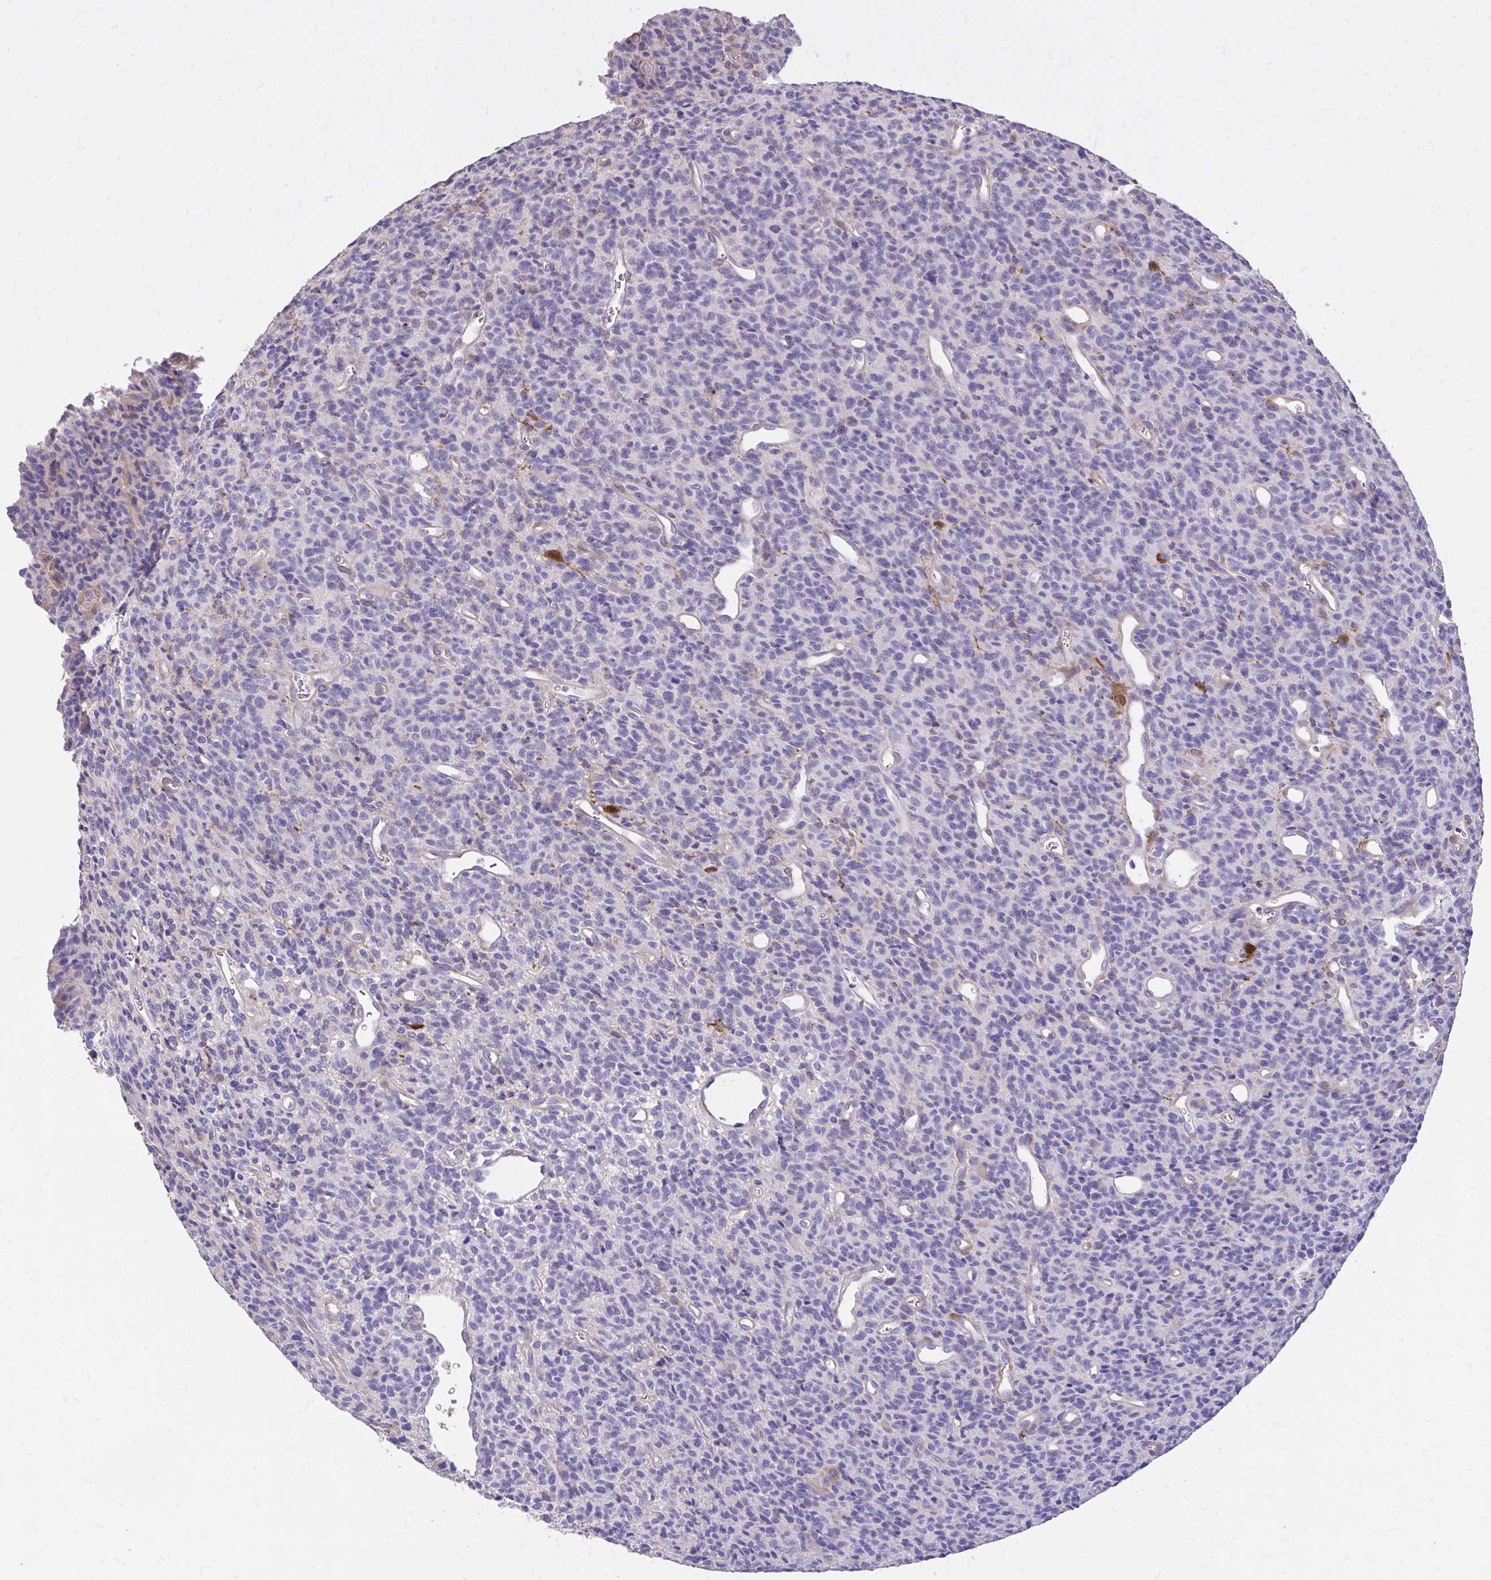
{"staining": {"intensity": "negative", "quantity": "none", "location": "none"}, "tissue": "glioma", "cell_type": "Tumor cells", "image_type": "cancer", "snomed": [{"axis": "morphology", "description": "Glioma, malignant, High grade"}, {"axis": "topography", "description": "Brain"}], "caption": "High-grade glioma (malignant) stained for a protein using IHC shows no expression tumor cells.", "gene": "EPB41L1", "patient": {"sex": "male", "age": 76}}